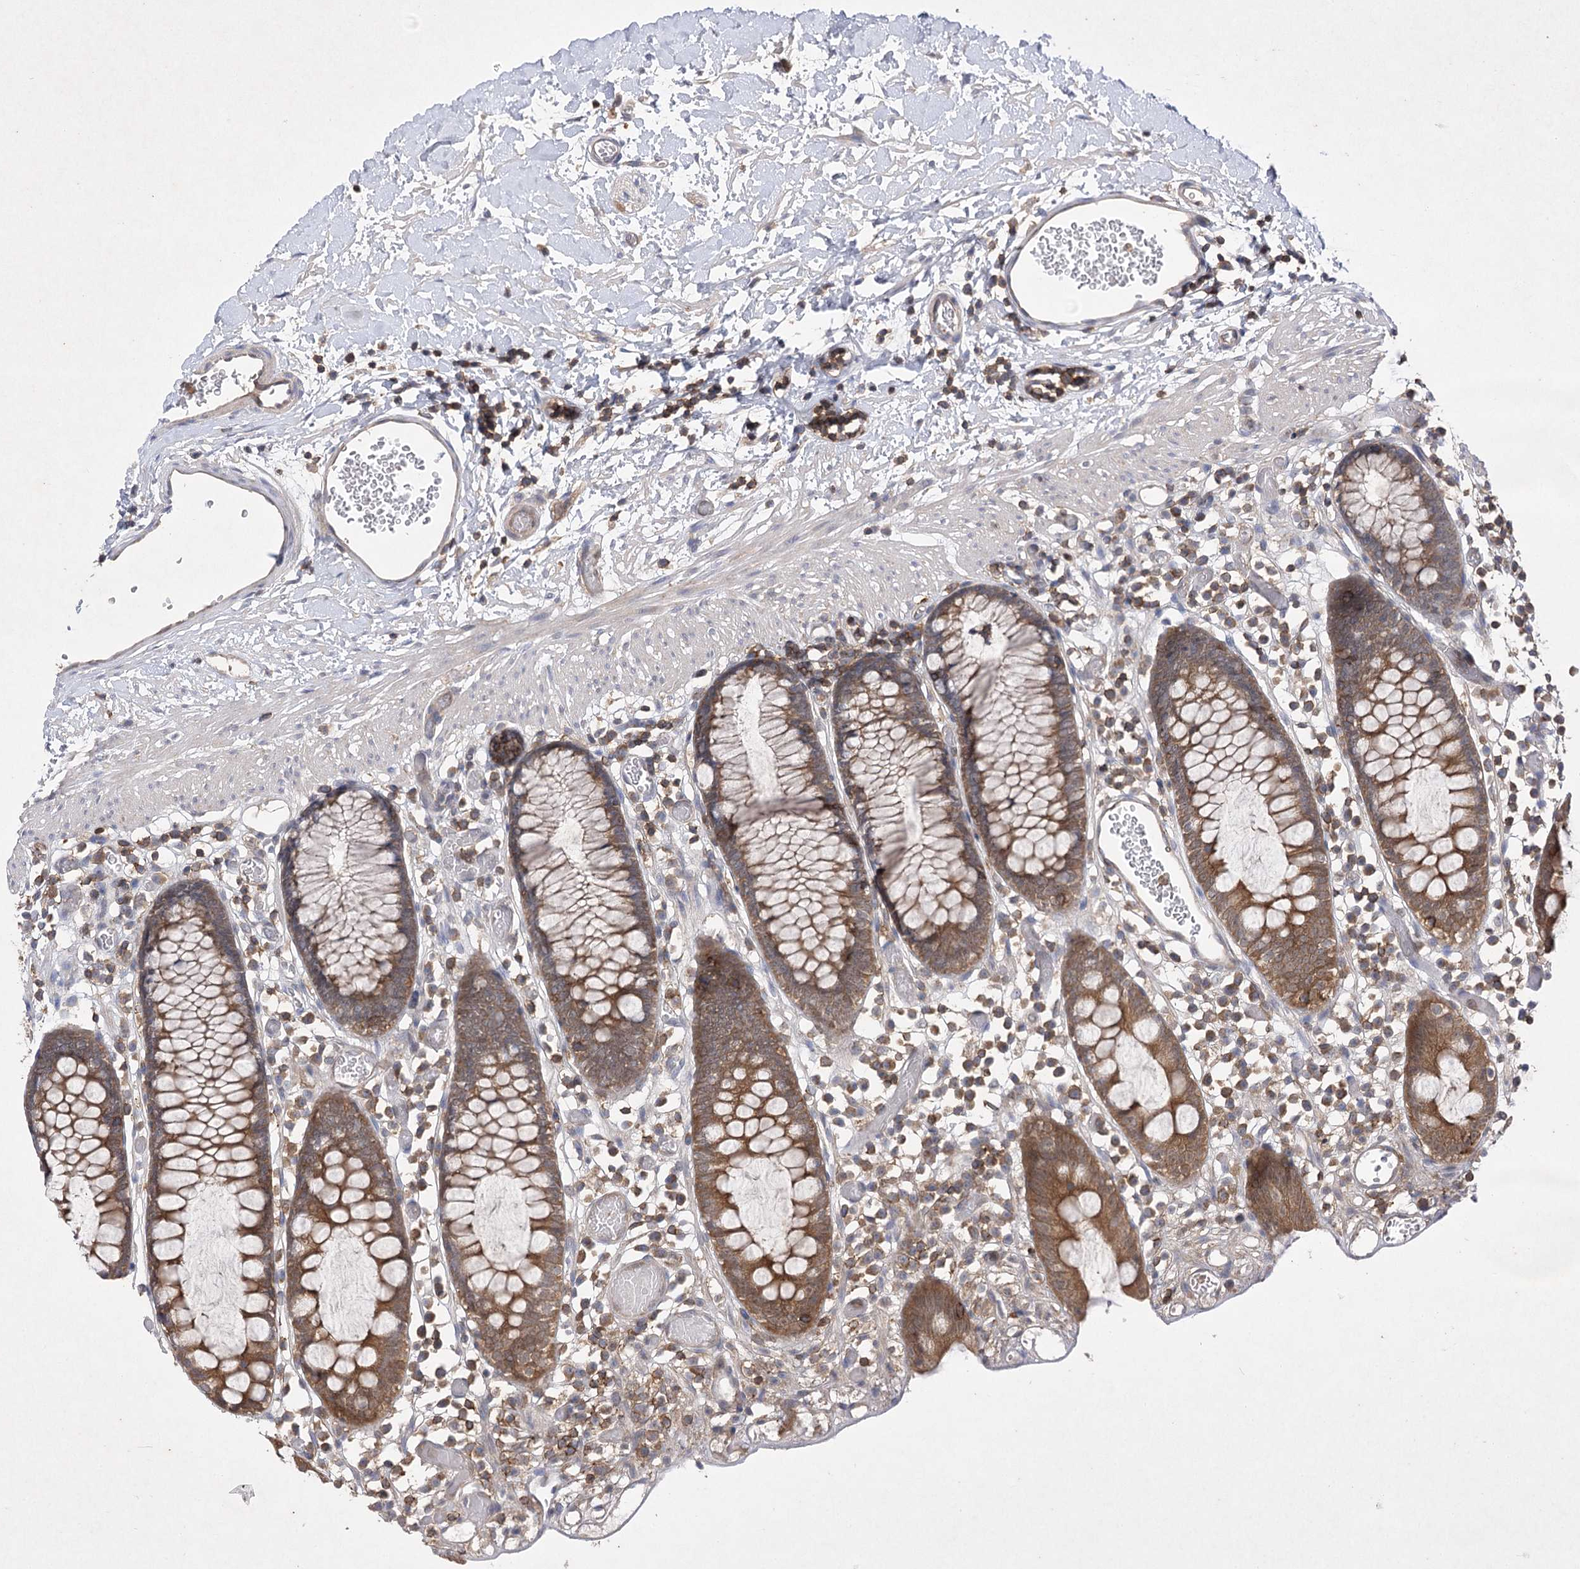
{"staining": {"intensity": "moderate", "quantity": "25%-75%", "location": "cytoplasmic/membranous"}, "tissue": "colon", "cell_type": "Endothelial cells", "image_type": "normal", "snomed": [{"axis": "morphology", "description": "Normal tissue, NOS"}, {"axis": "topography", "description": "Colon"}], "caption": "The histopathology image shows staining of unremarkable colon, revealing moderate cytoplasmic/membranous protein staining (brown color) within endothelial cells. The protein of interest is stained brown, and the nuclei are stained in blue (DAB (3,3'-diaminobenzidine) IHC with brightfield microscopy, high magnification).", "gene": "BCR", "patient": {"sex": "male", "age": 14}}